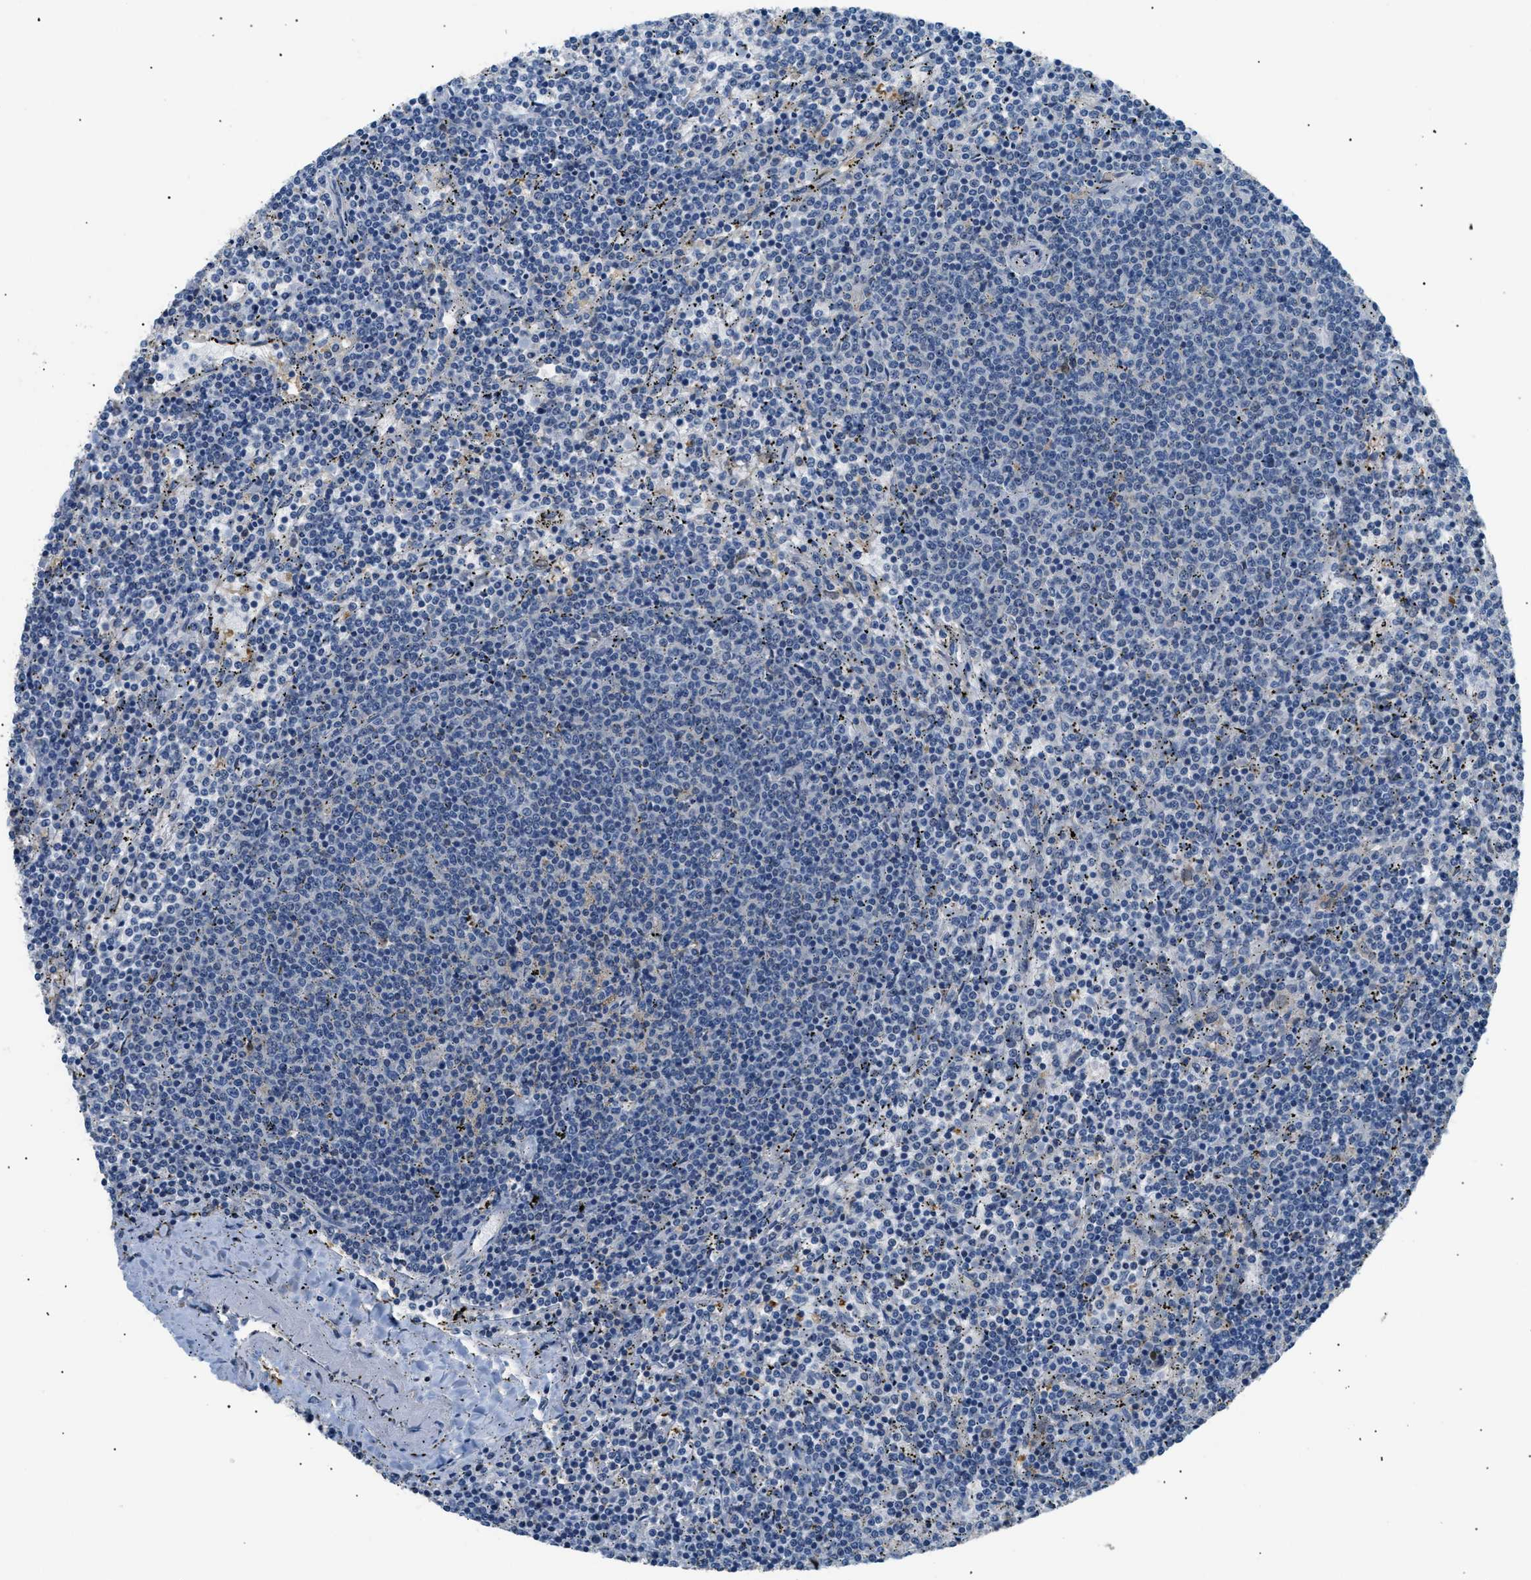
{"staining": {"intensity": "negative", "quantity": "none", "location": "none"}, "tissue": "lymphoma", "cell_type": "Tumor cells", "image_type": "cancer", "snomed": [{"axis": "morphology", "description": "Malignant lymphoma, non-Hodgkin's type, Low grade"}, {"axis": "topography", "description": "Spleen"}], "caption": "Tumor cells show no significant protein expression in malignant lymphoma, non-Hodgkin's type (low-grade).", "gene": "AKR1A1", "patient": {"sex": "female", "age": 50}}